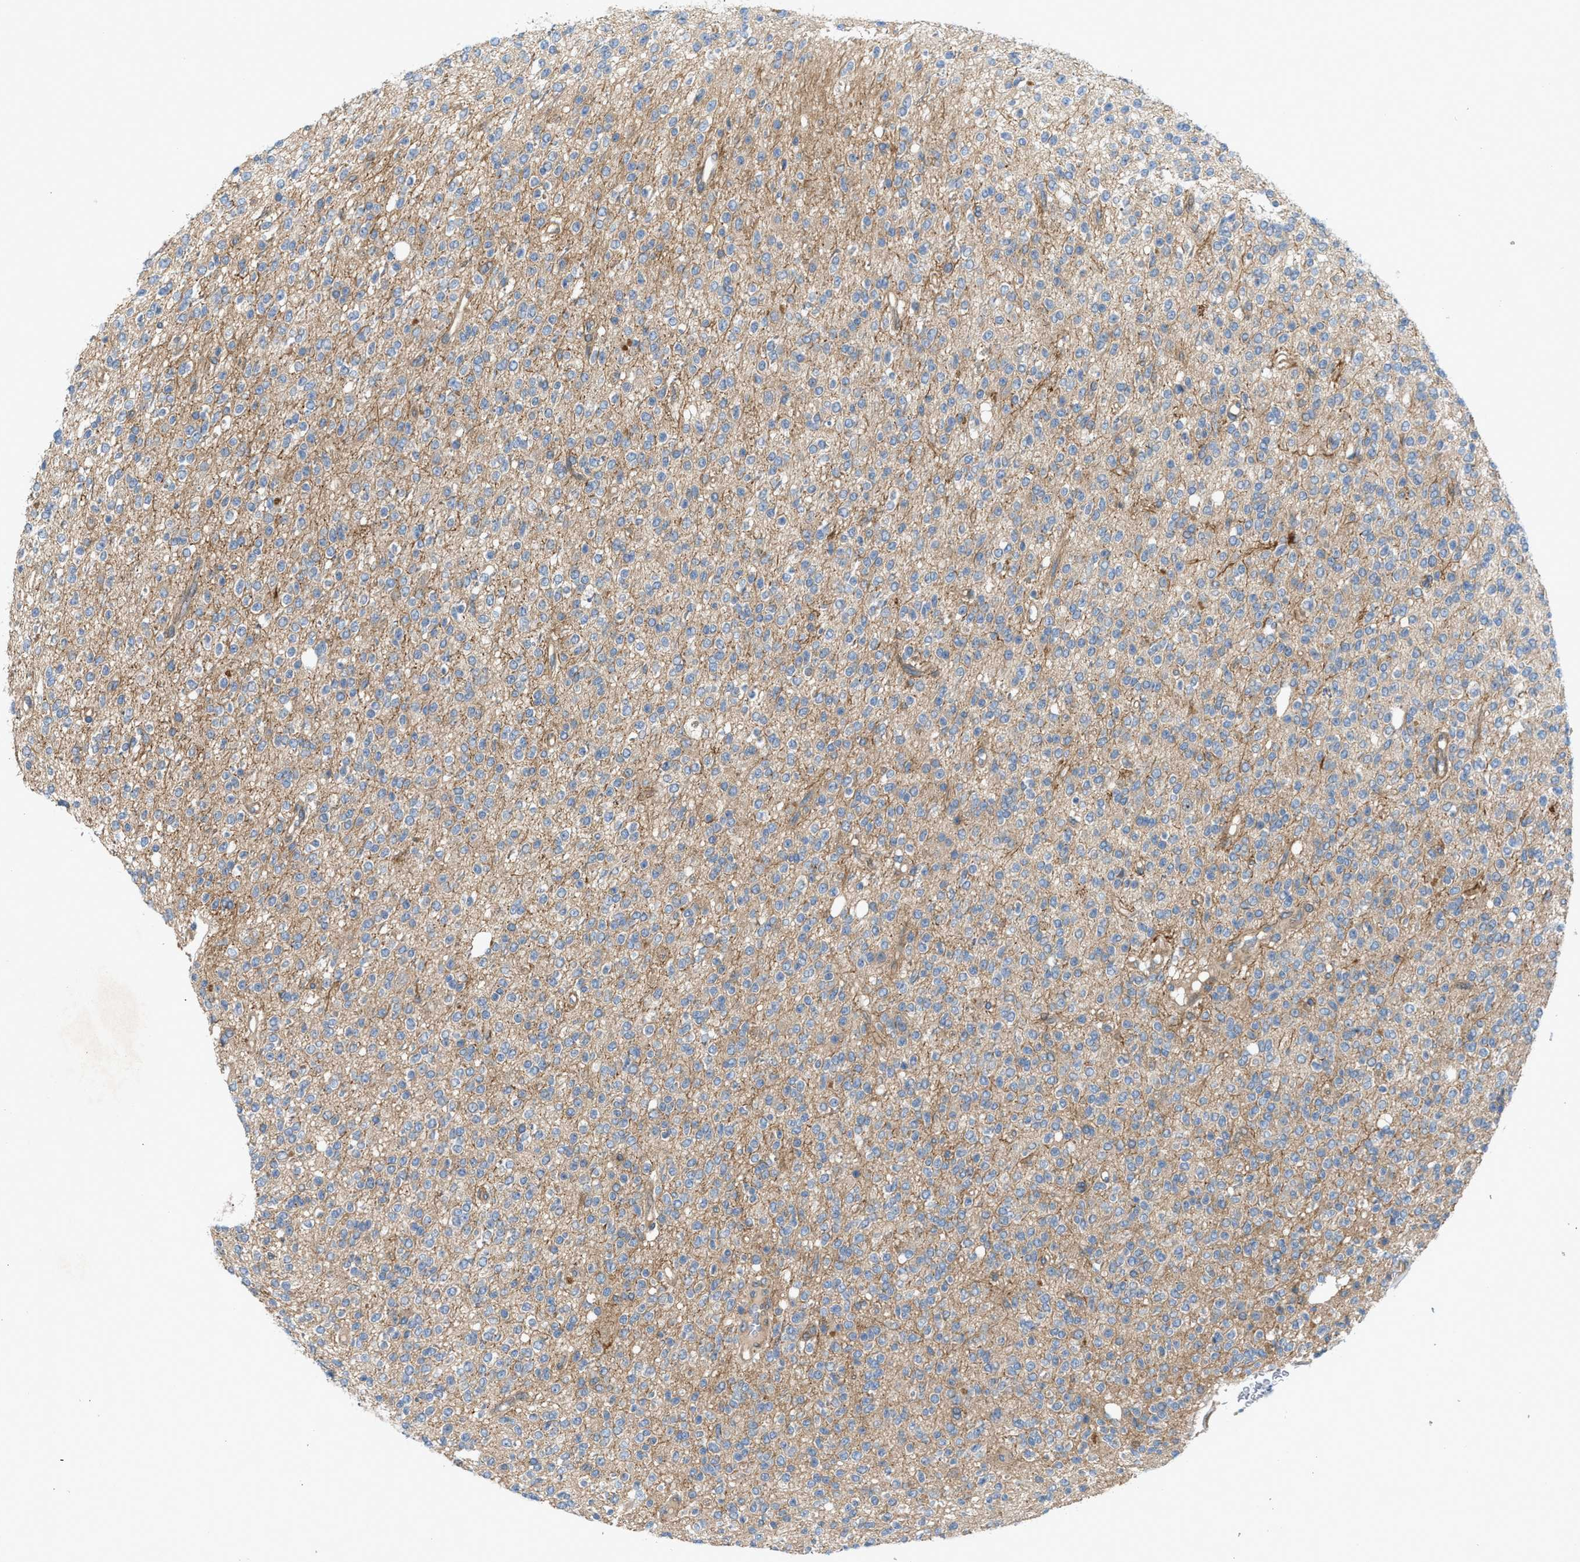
{"staining": {"intensity": "negative", "quantity": "none", "location": "none"}, "tissue": "glioma", "cell_type": "Tumor cells", "image_type": "cancer", "snomed": [{"axis": "morphology", "description": "Glioma, malignant, High grade"}, {"axis": "topography", "description": "Brain"}], "caption": "Immunohistochemistry photomicrograph of malignant glioma (high-grade) stained for a protein (brown), which exhibits no staining in tumor cells.", "gene": "CYB5D1", "patient": {"sex": "male", "age": 34}}